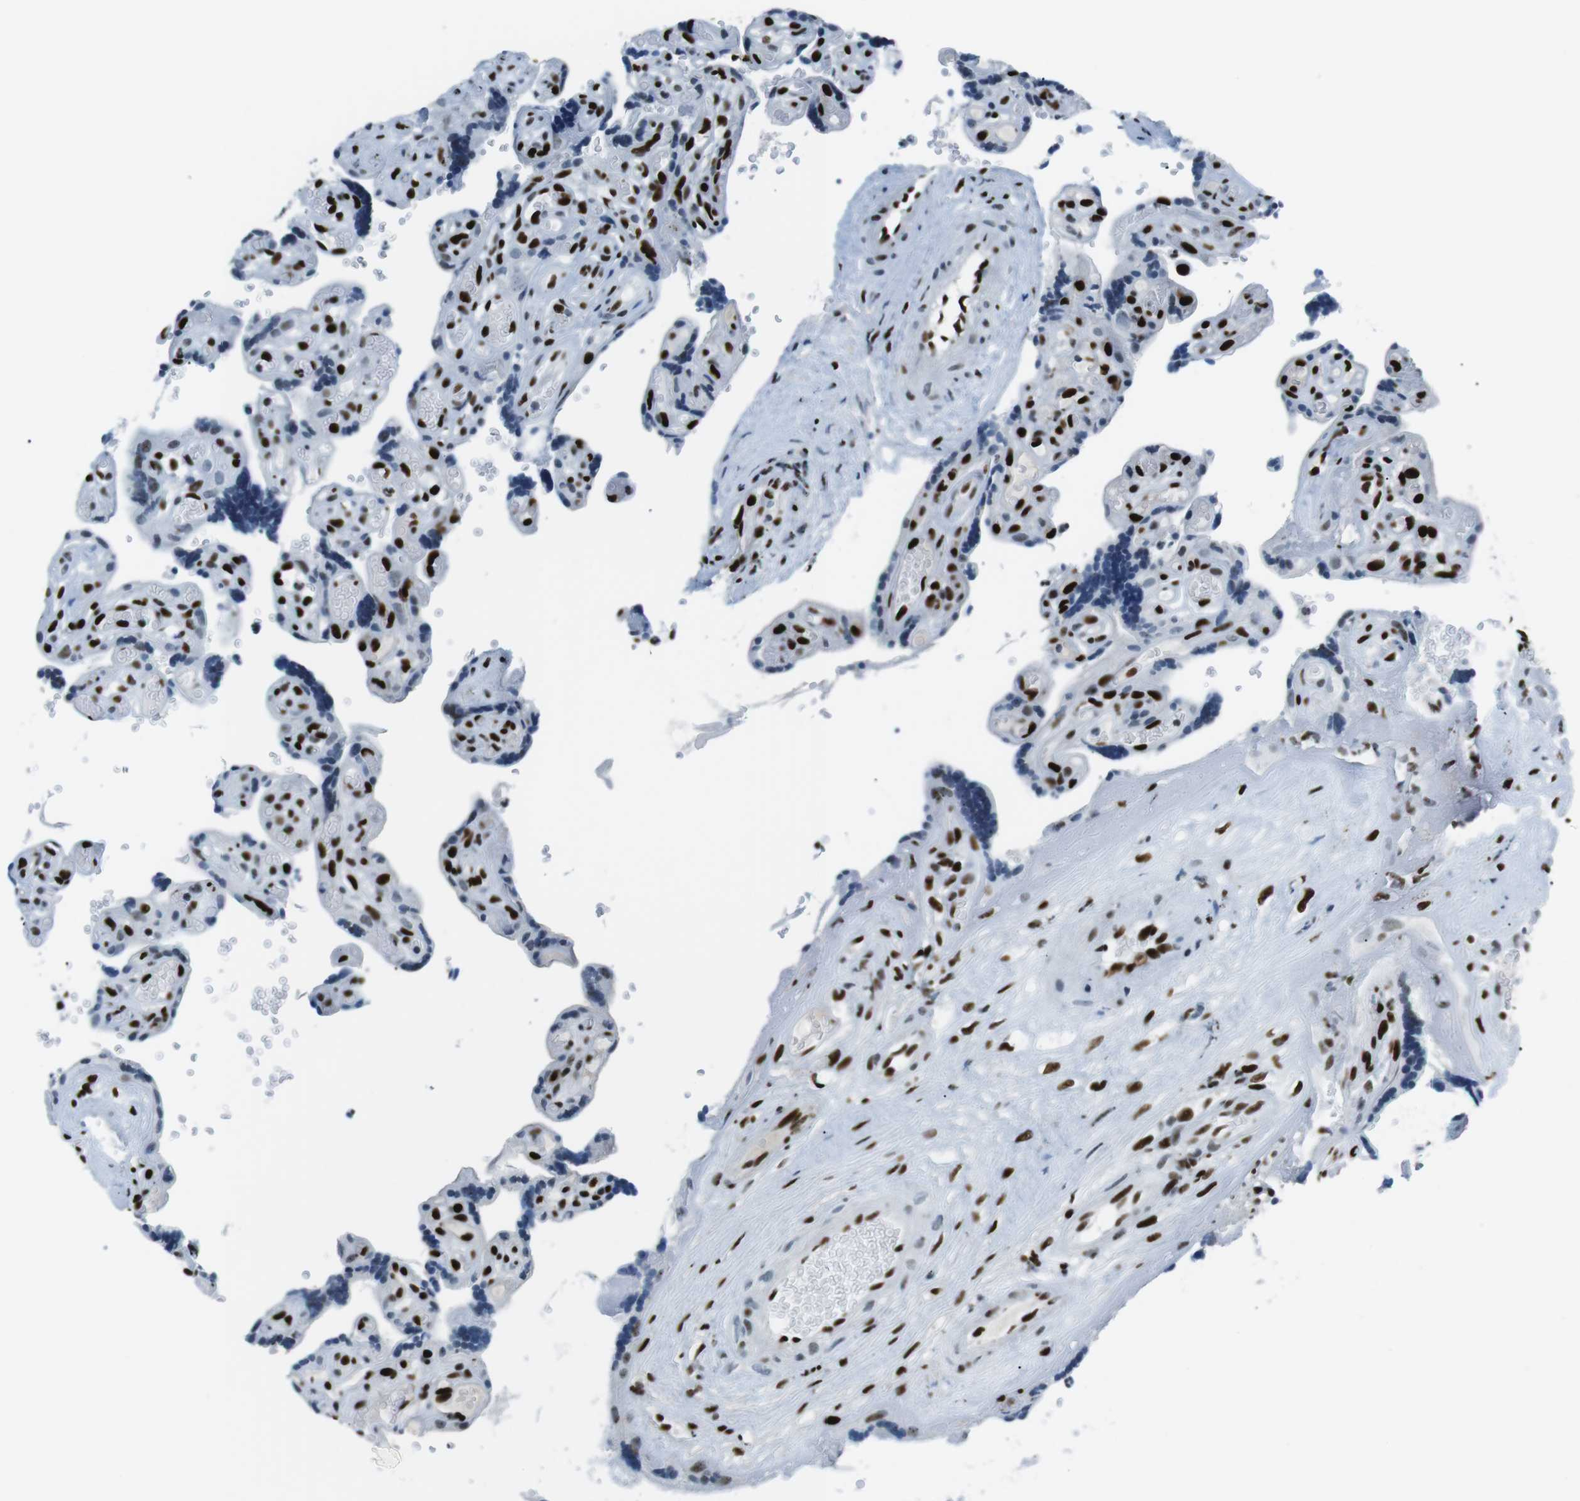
{"staining": {"intensity": "strong", "quantity": ">75%", "location": "nuclear"}, "tissue": "placenta", "cell_type": "Decidual cells", "image_type": "normal", "snomed": [{"axis": "morphology", "description": "Normal tissue, NOS"}, {"axis": "topography", "description": "Placenta"}], "caption": "A histopathology image of human placenta stained for a protein displays strong nuclear brown staining in decidual cells. Nuclei are stained in blue.", "gene": "PML", "patient": {"sex": "female", "age": 30}}